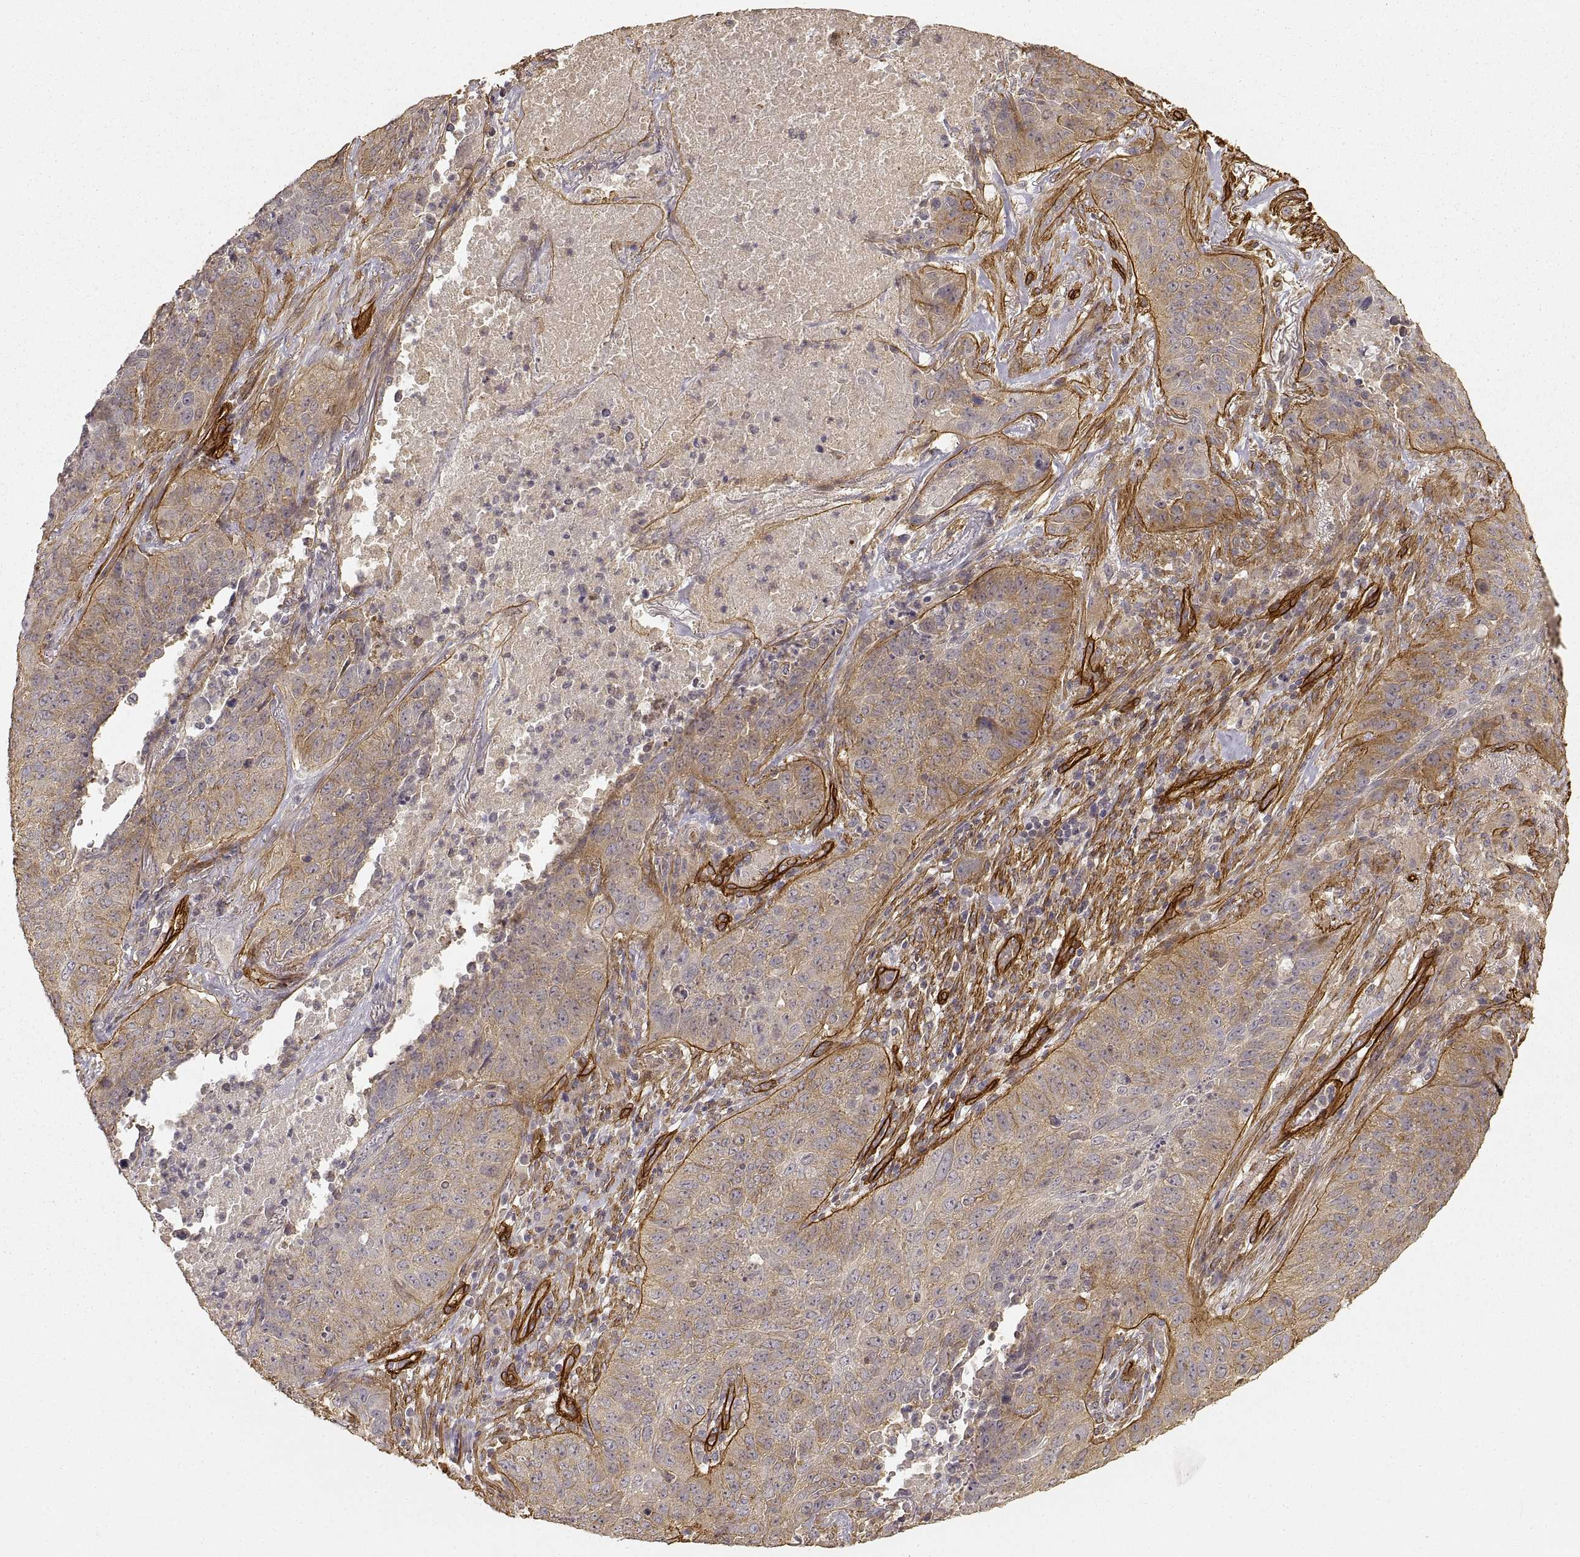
{"staining": {"intensity": "moderate", "quantity": ">75%", "location": "cytoplasmic/membranous"}, "tissue": "lung cancer", "cell_type": "Tumor cells", "image_type": "cancer", "snomed": [{"axis": "morphology", "description": "Normal tissue, NOS"}, {"axis": "morphology", "description": "Squamous cell carcinoma, NOS"}, {"axis": "topography", "description": "Bronchus"}, {"axis": "topography", "description": "Lung"}], "caption": "Lung cancer (squamous cell carcinoma) stained with IHC exhibits moderate cytoplasmic/membranous staining in about >75% of tumor cells.", "gene": "LAMA4", "patient": {"sex": "male", "age": 64}}